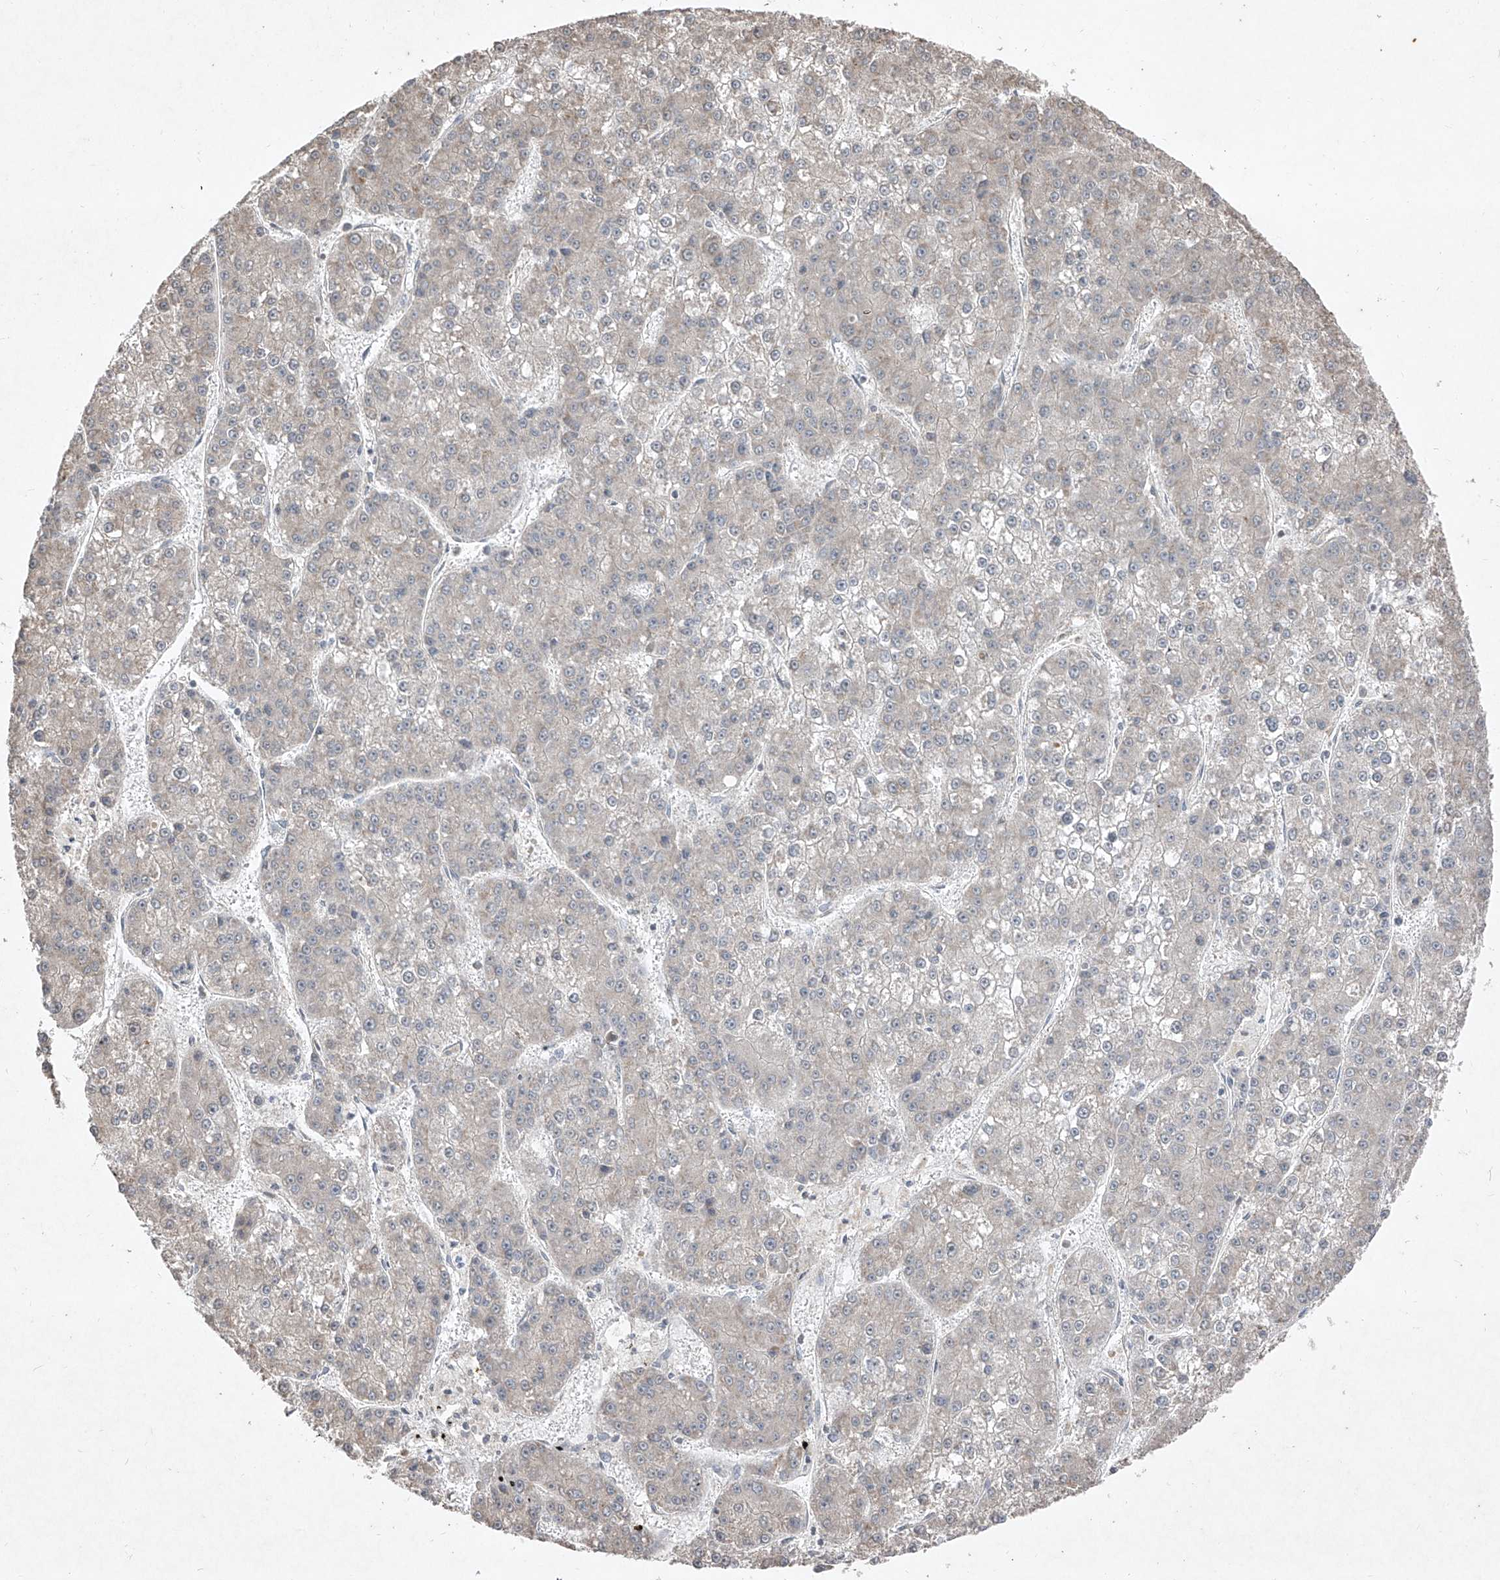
{"staining": {"intensity": "negative", "quantity": "none", "location": "none"}, "tissue": "liver cancer", "cell_type": "Tumor cells", "image_type": "cancer", "snomed": [{"axis": "morphology", "description": "Carcinoma, Hepatocellular, NOS"}, {"axis": "topography", "description": "Liver"}], "caption": "Tumor cells show no significant protein staining in liver cancer (hepatocellular carcinoma). (Brightfield microscopy of DAB immunohistochemistry at high magnification).", "gene": "ABCD3", "patient": {"sex": "female", "age": 73}}